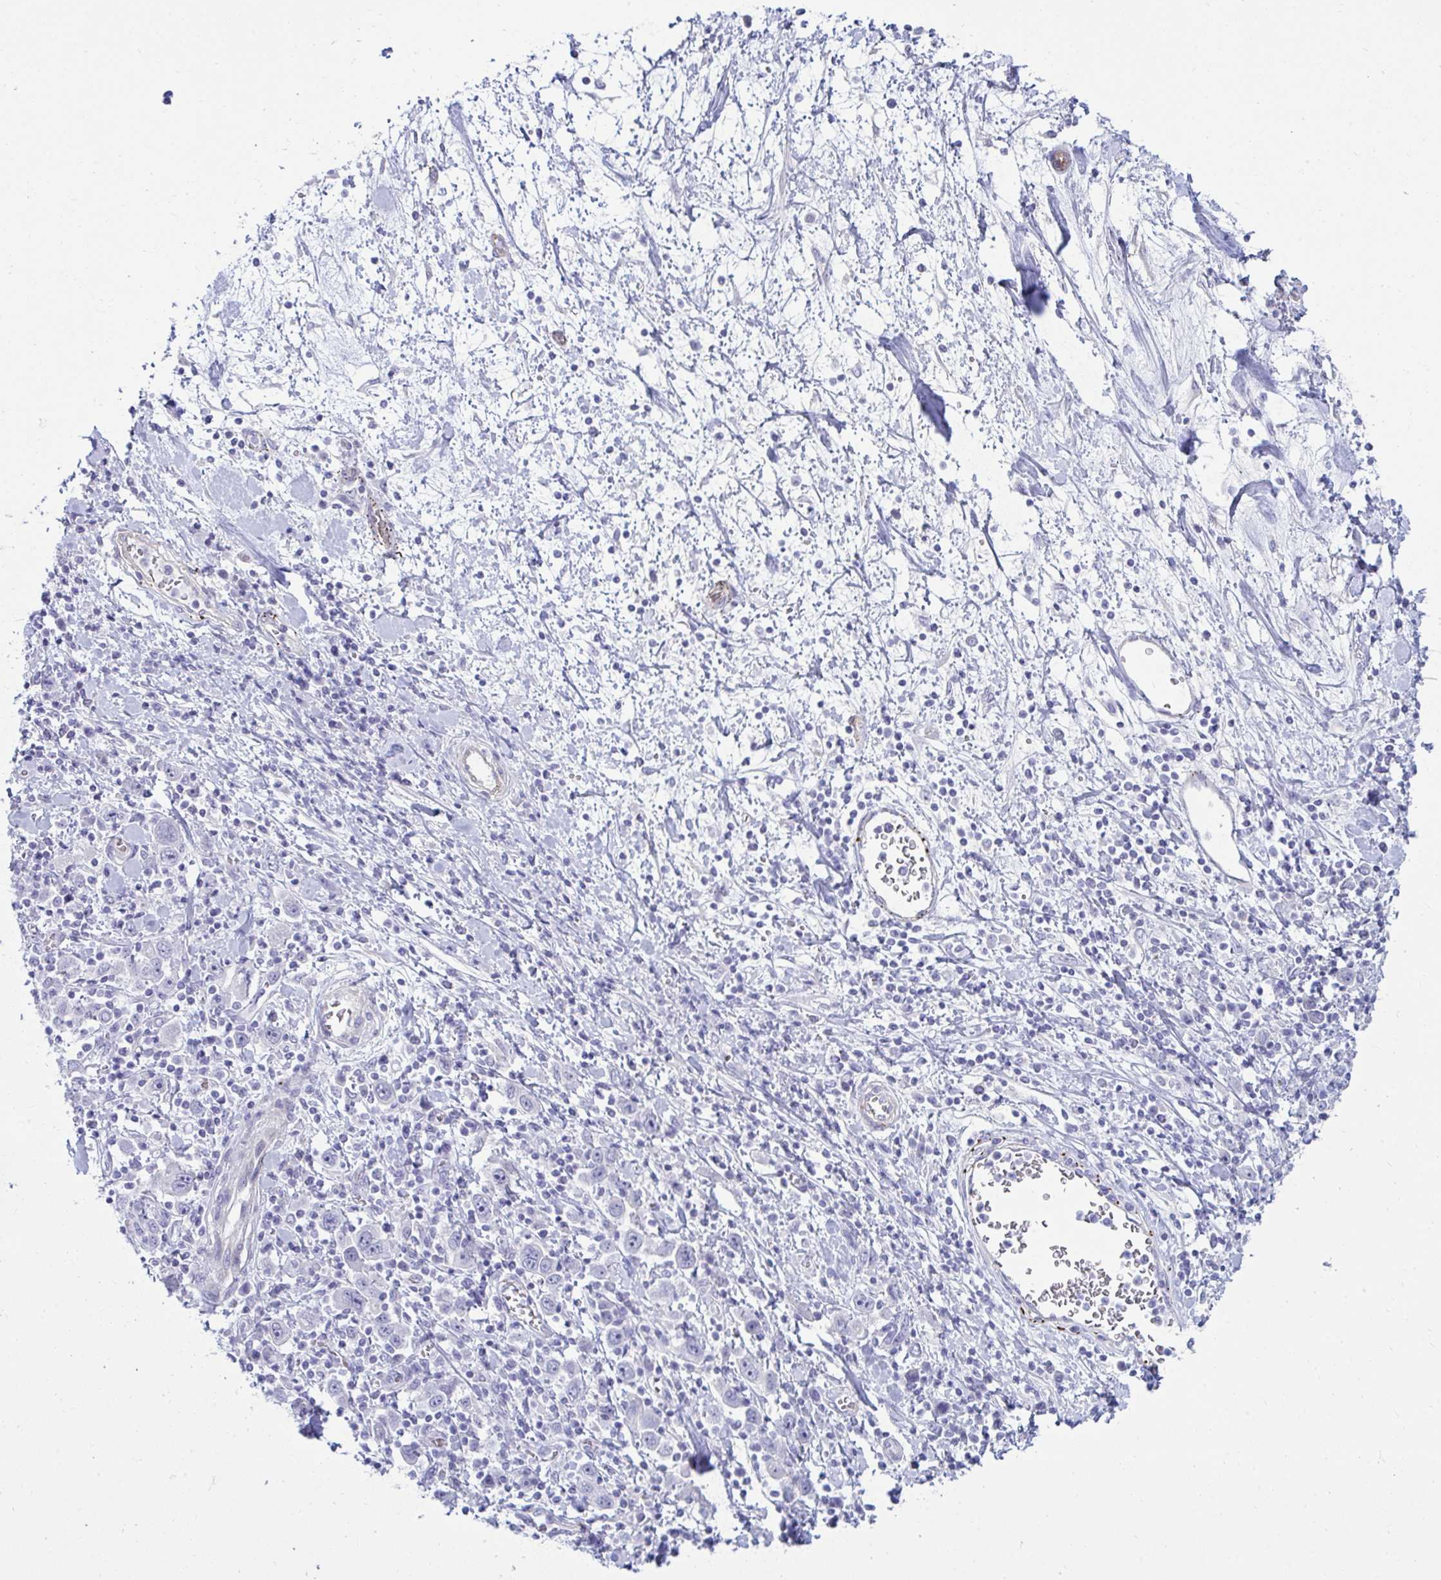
{"staining": {"intensity": "negative", "quantity": "none", "location": "none"}, "tissue": "stomach cancer", "cell_type": "Tumor cells", "image_type": "cancer", "snomed": [{"axis": "morphology", "description": "Normal tissue, NOS"}, {"axis": "morphology", "description": "Adenocarcinoma, NOS"}, {"axis": "topography", "description": "Stomach, upper"}, {"axis": "topography", "description": "Stomach"}], "caption": "A high-resolution histopathology image shows immunohistochemistry (IHC) staining of adenocarcinoma (stomach), which demonstrates no significant expression in tumor cells.", "gene": "UBL3", "patient": {"sex": "male", "age": 59}}